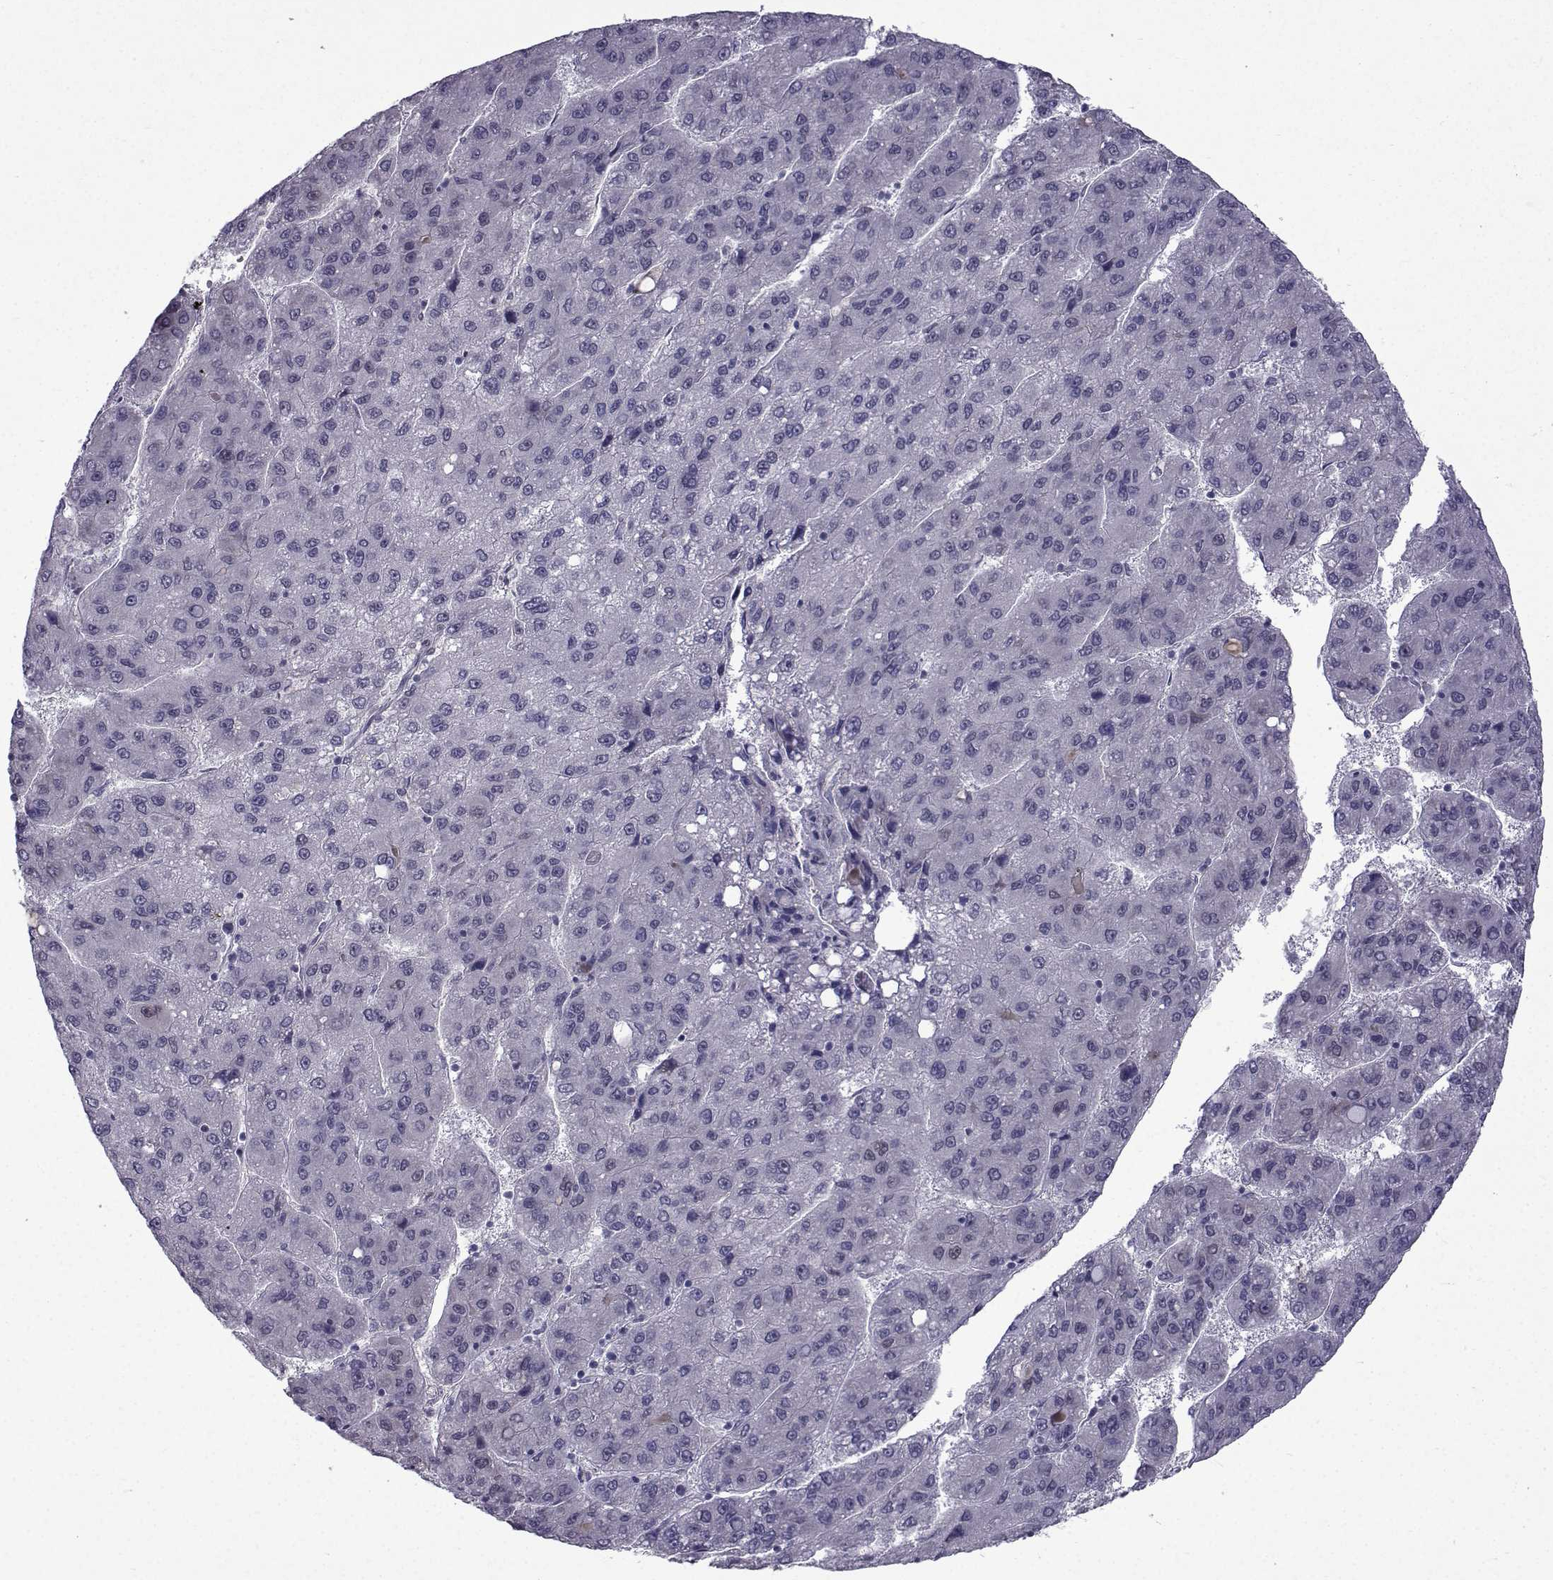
{"staining": {"intensity": "negative", "quantity": "none", "location": "none"}, "tissue": "liver cancer", "cell_type": "Tumor cells", "image_type": "cancer", "snomed": [{"axis": "morphology", "description": "Carcinoma, Hepatocellular, NOS"}, {"axis": "topography", "description": "Liver"}], "caption": "The image shows no significant positivity in tumor cells of hepatocellular carcinoma (liver).", "gene": "RBM24", "patient": {"sex": "female", "age": 82}}